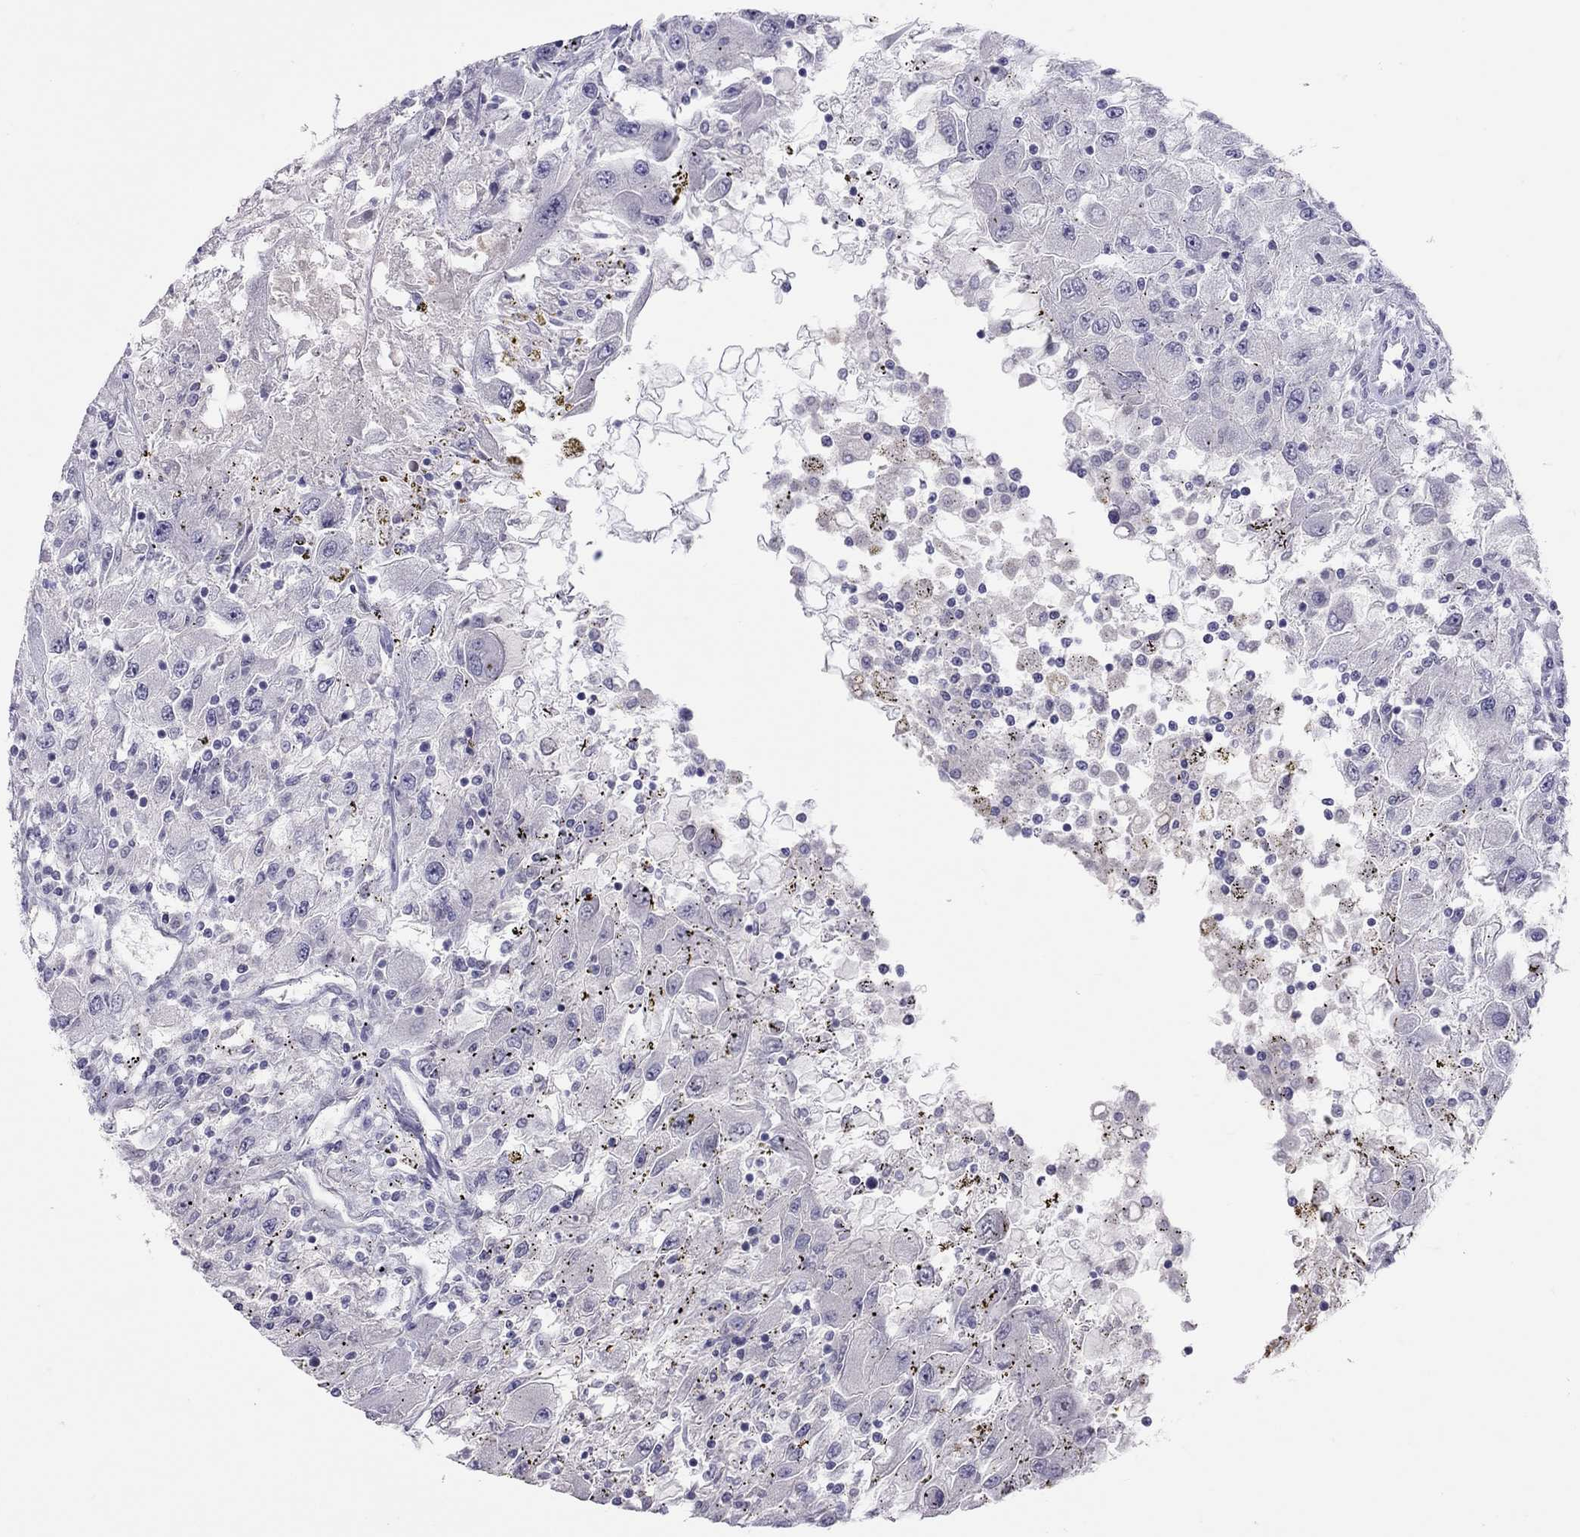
{"staining": {"intensity": "negative", "quantity": "none", "location": "none"}, "tissue": "renal cancer", "cell_type": "Tumor cells", "image_type": "cancer", "snomed": [{"axis": "morphology", "description": "Adenocarcinoma, NOS"}, {"axis": "topography", "description": "Kidney"}], "caption": "IHC image of renal cancer stained for a protein (brown), which demonstrates no positivity in tumor cells.", "gene": "JHY", "patient": {"sex": "female", "age": 67}}